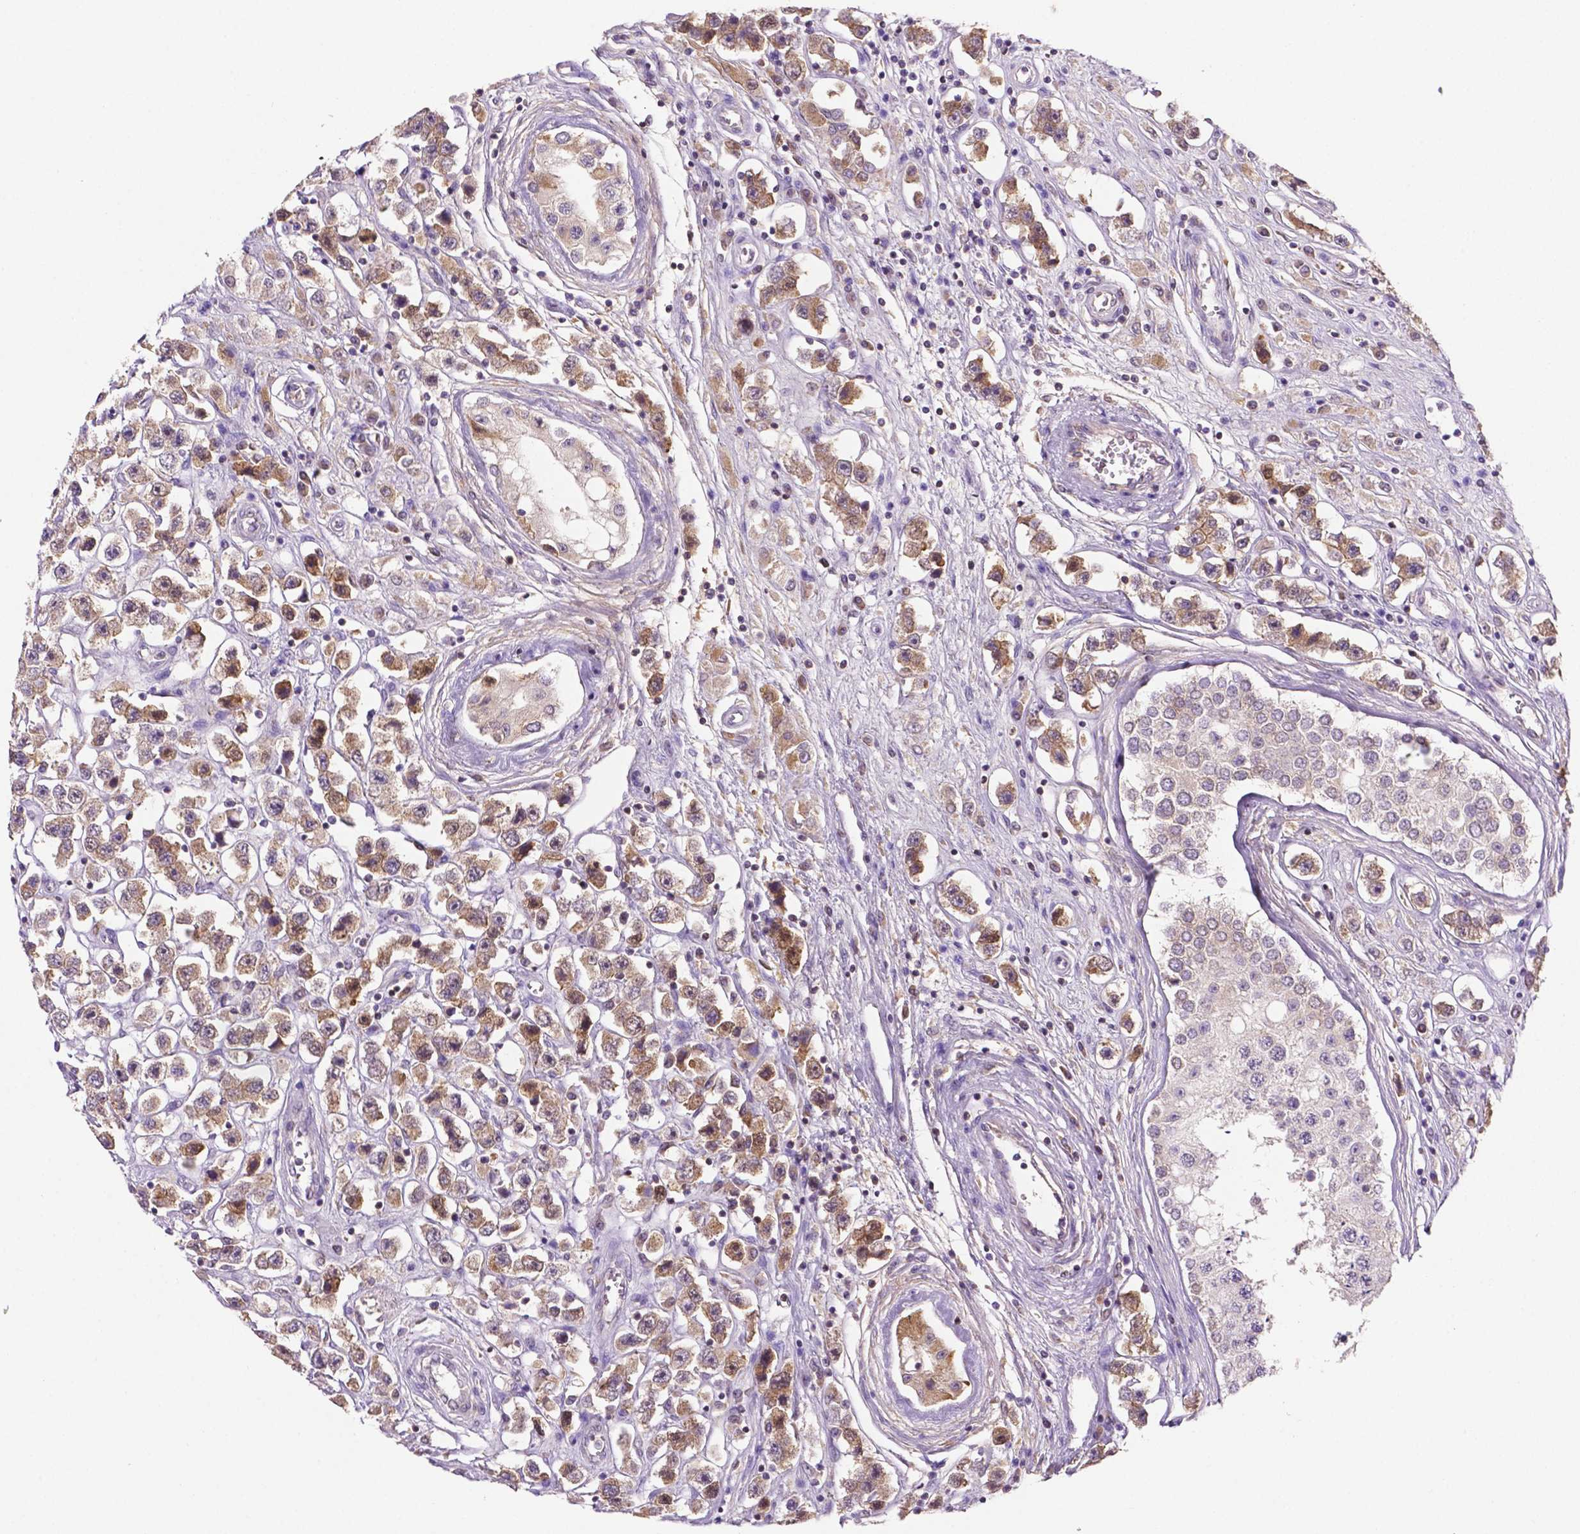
{"staining": {"intensity": "moderate", "quantity": "<25%", "location": "cytoplasmic/membranous,nuclear"}, "tissue": "testis cancer", "cell_type": "Tumor cells", "image_type": "cancer", "snomed": [{"axis": "morphology", "description": "Seminoma, NOS"}, {"axis": "topography", "description": "Testis"}], "caption": "Immunohistochemistry micrograph of testis seminoma stained for a protein (brown), which reveals low levels of moderate cytoplasmic/membranous and nuclear expression in about <25% of tumor cells.", "gene": "FBLN1", "patient": {"sex": "male", "age": 45}}